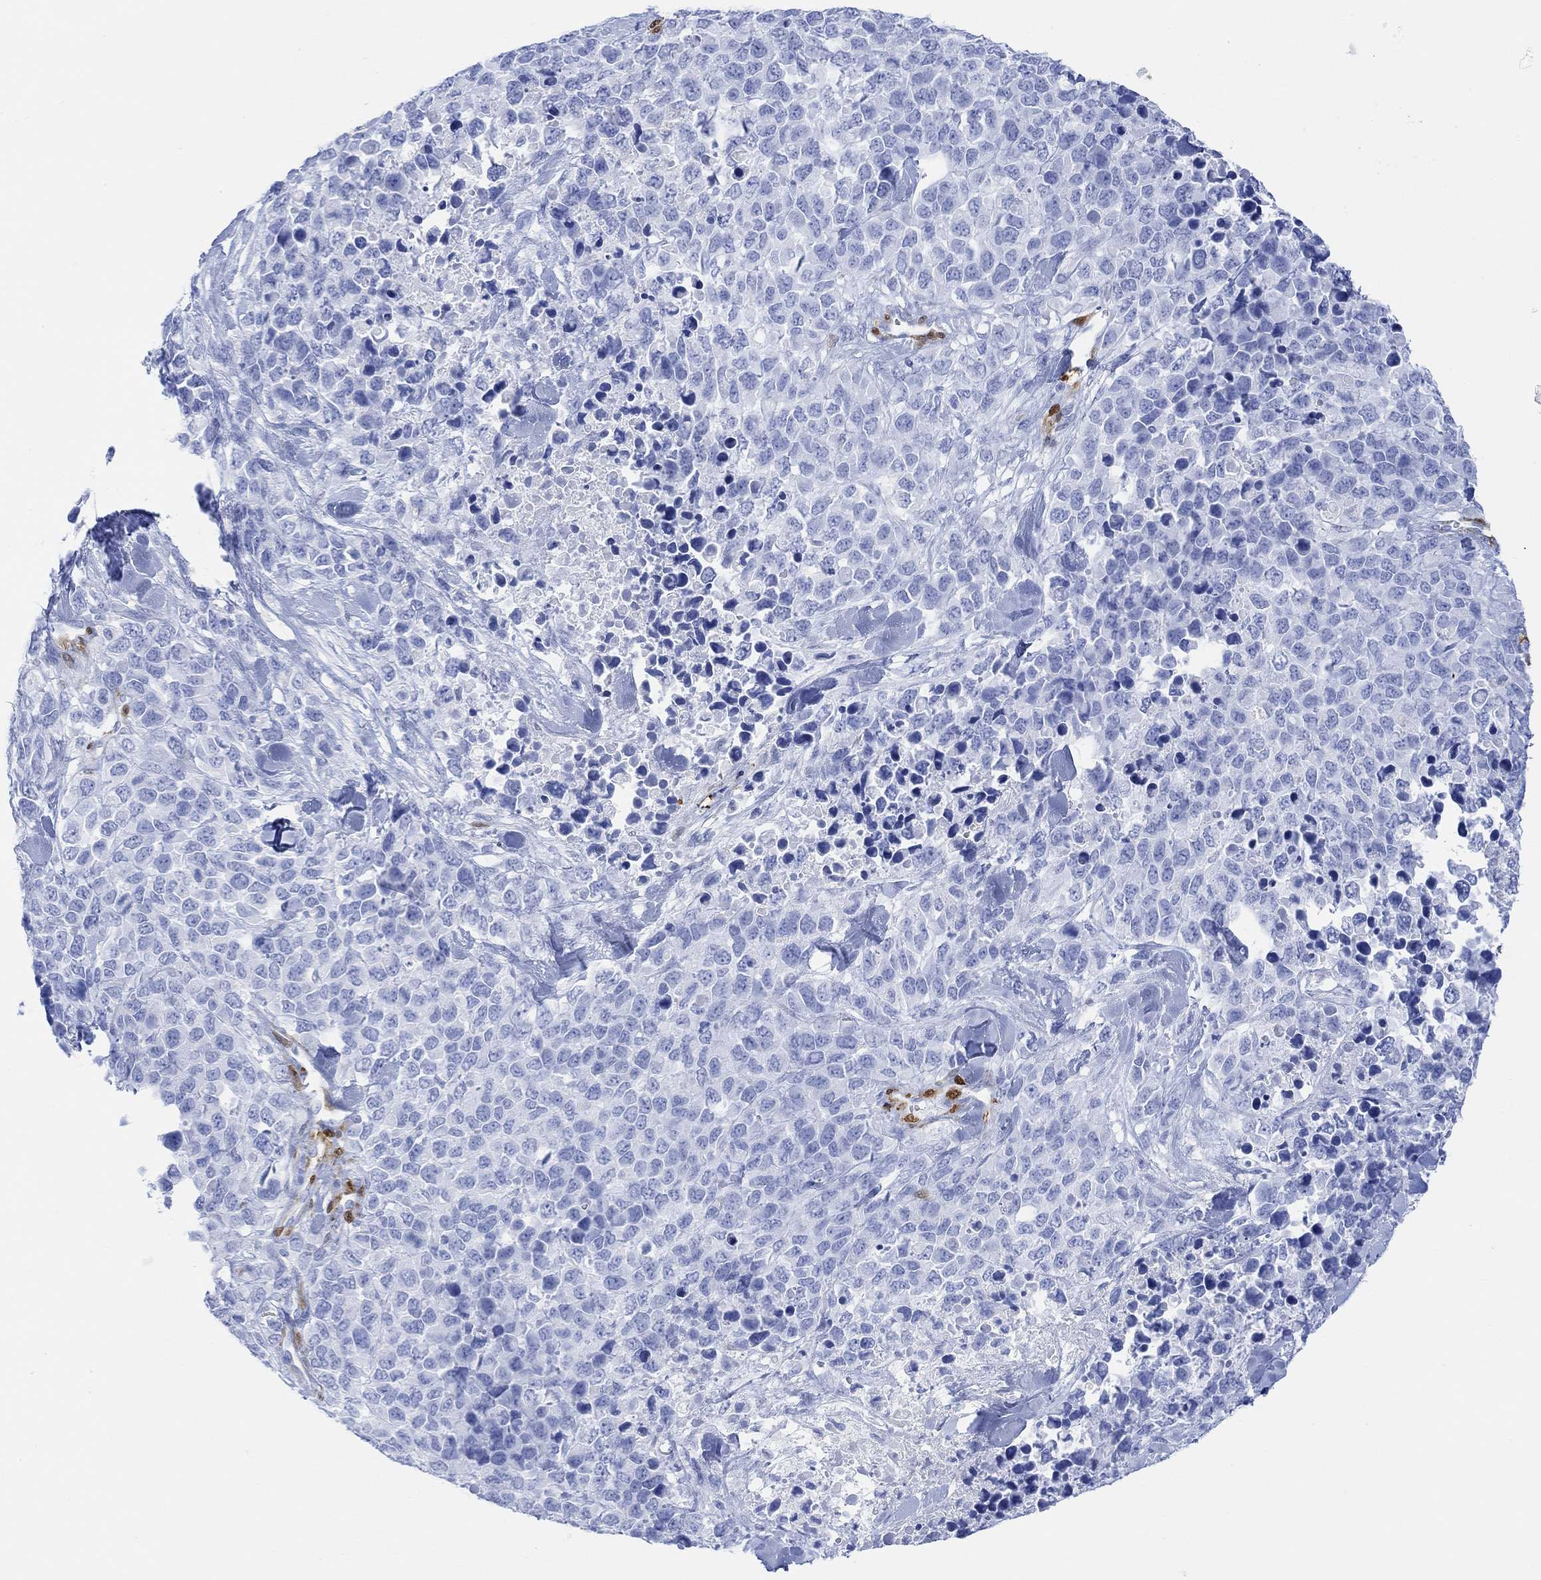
{"staining": {"intensity": "negative", "quantity": "none", "location": "none"}, "tissue": "melanoma", "cell_type": "Tumor cells", "image_type": "cancer", "snomed": [{"axis": "morphology", "description": "Malignant melanoma, Metastatic site"}, {"axis": "topography", "description": "Skin"}], "caption": "There is no significant expression in tumor cells of melanoma. (DAB immunohistochemistry with hematoxylin counter stain).", "gene": "TPPP3", "patient": {"sex": "male", "age": 84}}